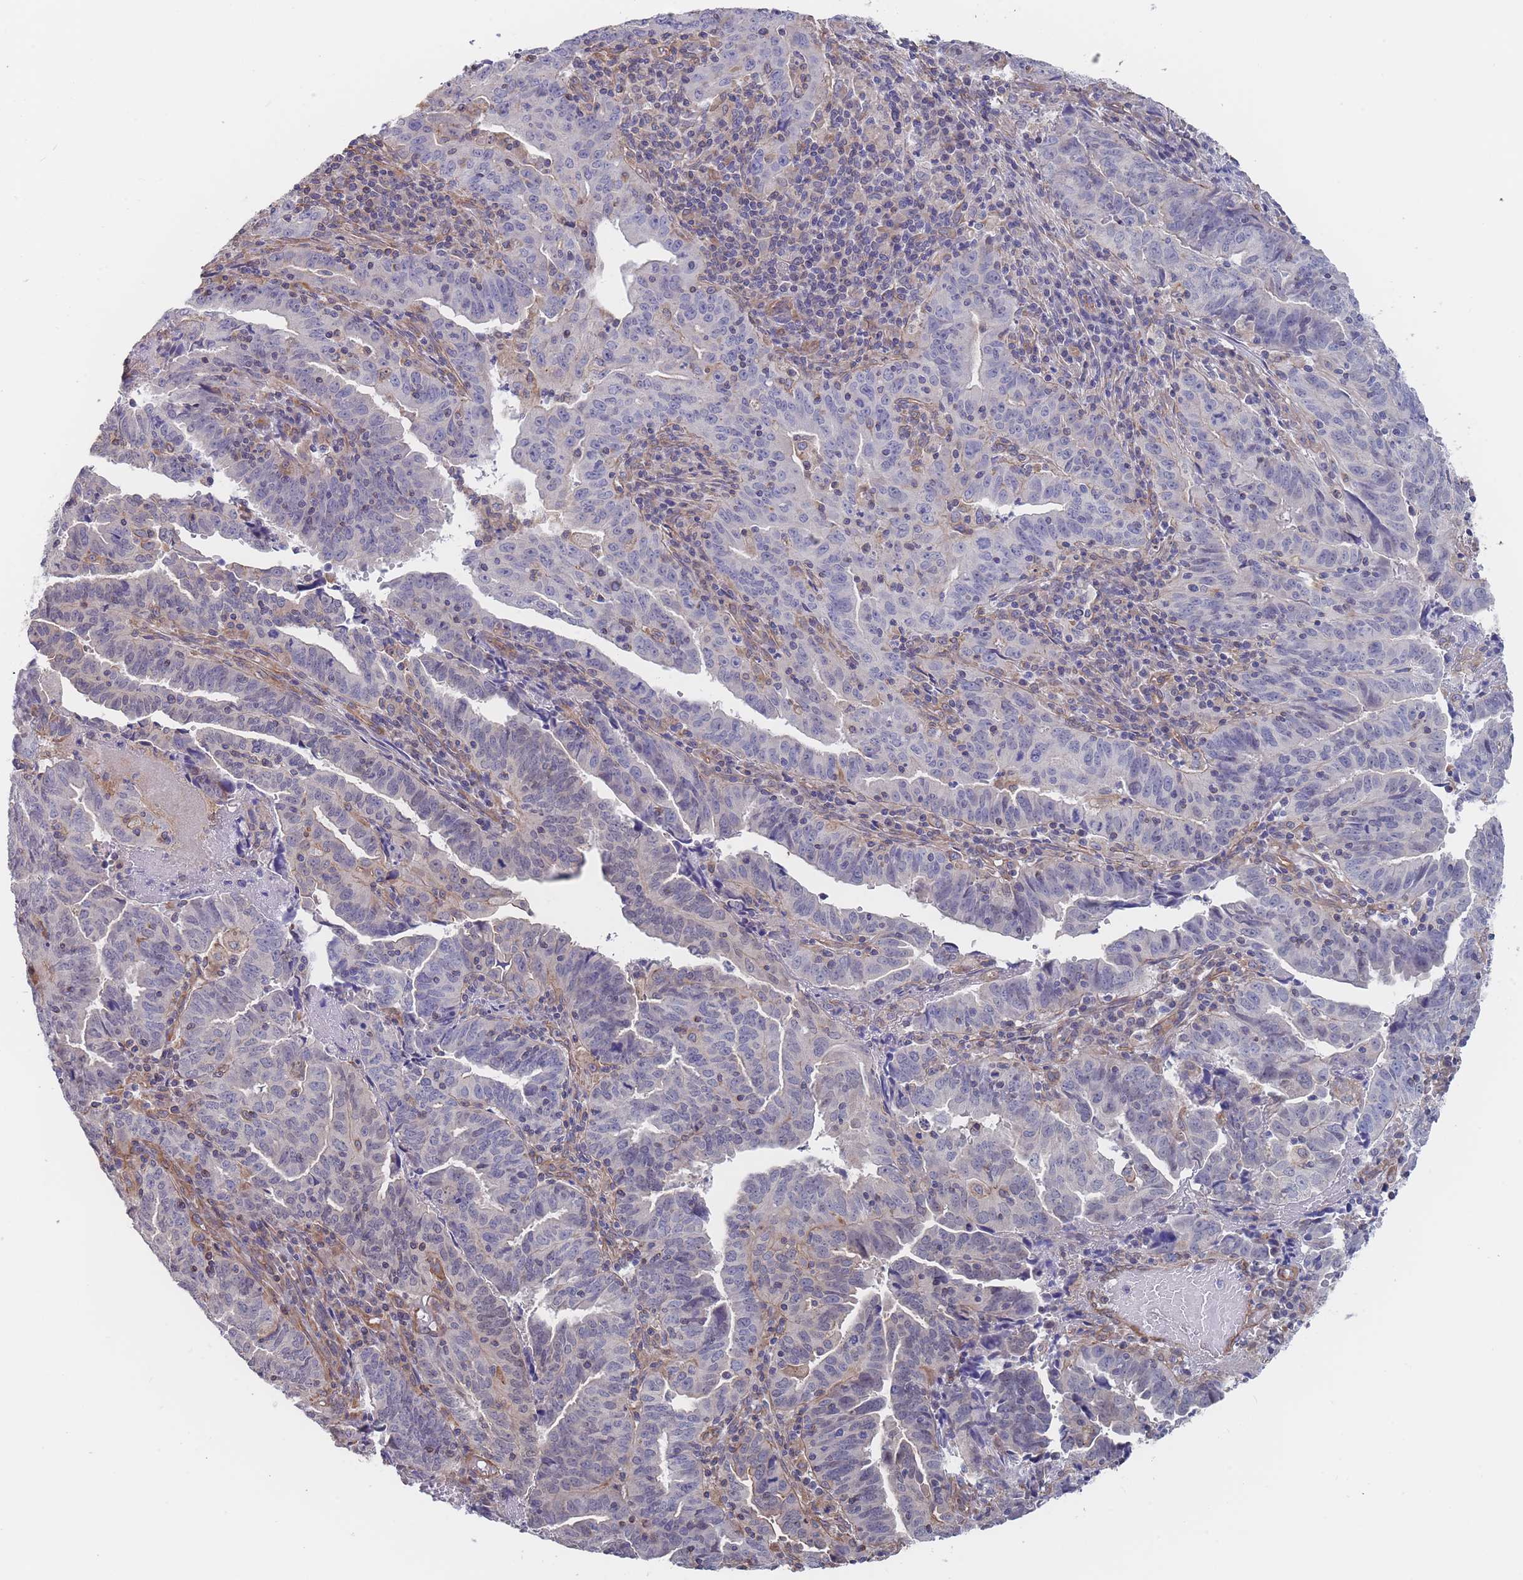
{"staining": {"intensity": "negative", "quantity": "none", "location": "none"}, "tissue": "endometrial cancer", "cell_type": "Tumor cells", "image_type": "cancer", "snomed": [{"axis": "morphology", "description": "Adenocarcinoma, NOS"}, {"axis": "topography", "description": "Endometrium"}], "caption": "Immunohistochemistry (IHC) of endometrial adenocarcinoma shows no positivity in tumor cells. The staining is performed using DAB (3,3'-diaminobenzidine) brown chromogen with nuclei counter-stained in using hematoxylin.", "gene": "SLC1A6", "patient": {"sex": "female", "age": 60}}